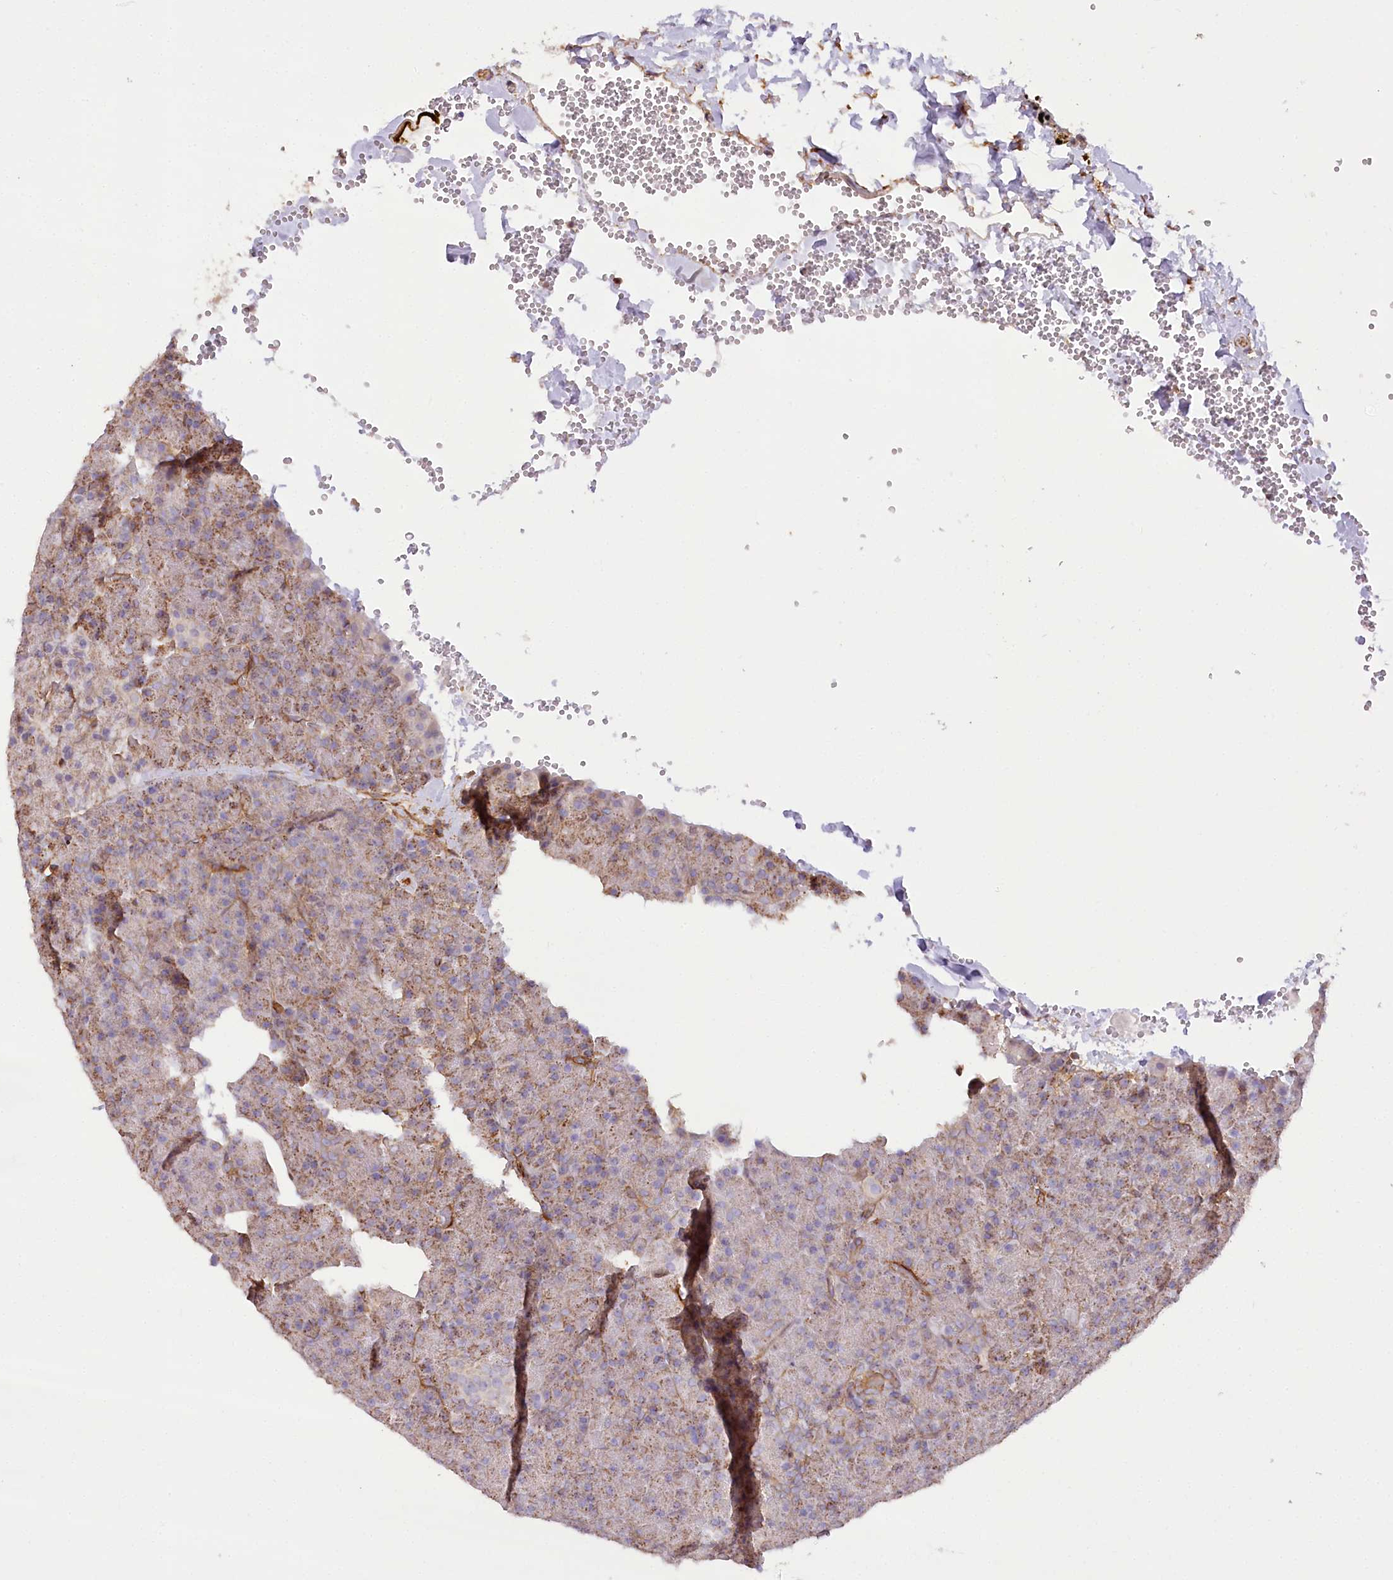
{"staining": {"intensity": "moderate", "quantity": "25%-75%", "location": "cytoplasmic/membranous"}, "tissue": "pancreas", "cell_type": "Exocrine glandular cells", "image_type": "normal", "snomed": [{"axis": "morphology", "description": "Normal tissue, NOS"}, {"axis": "morphology", "description": "Carcinoid, malignant, NOS"}, {"axis": "topography", "description": "Pancreas"}], "caption": "Immunohistochemistry image of unremarkable human pancreas stained for a protein (brown), which exhibits medium levels of moderate cytoplasmic/membranous staining in approximately 25%-75% of exocrine glandular cells.", "gene": "SYNPO2", "patient": {"sex": "female", "age": 35}}